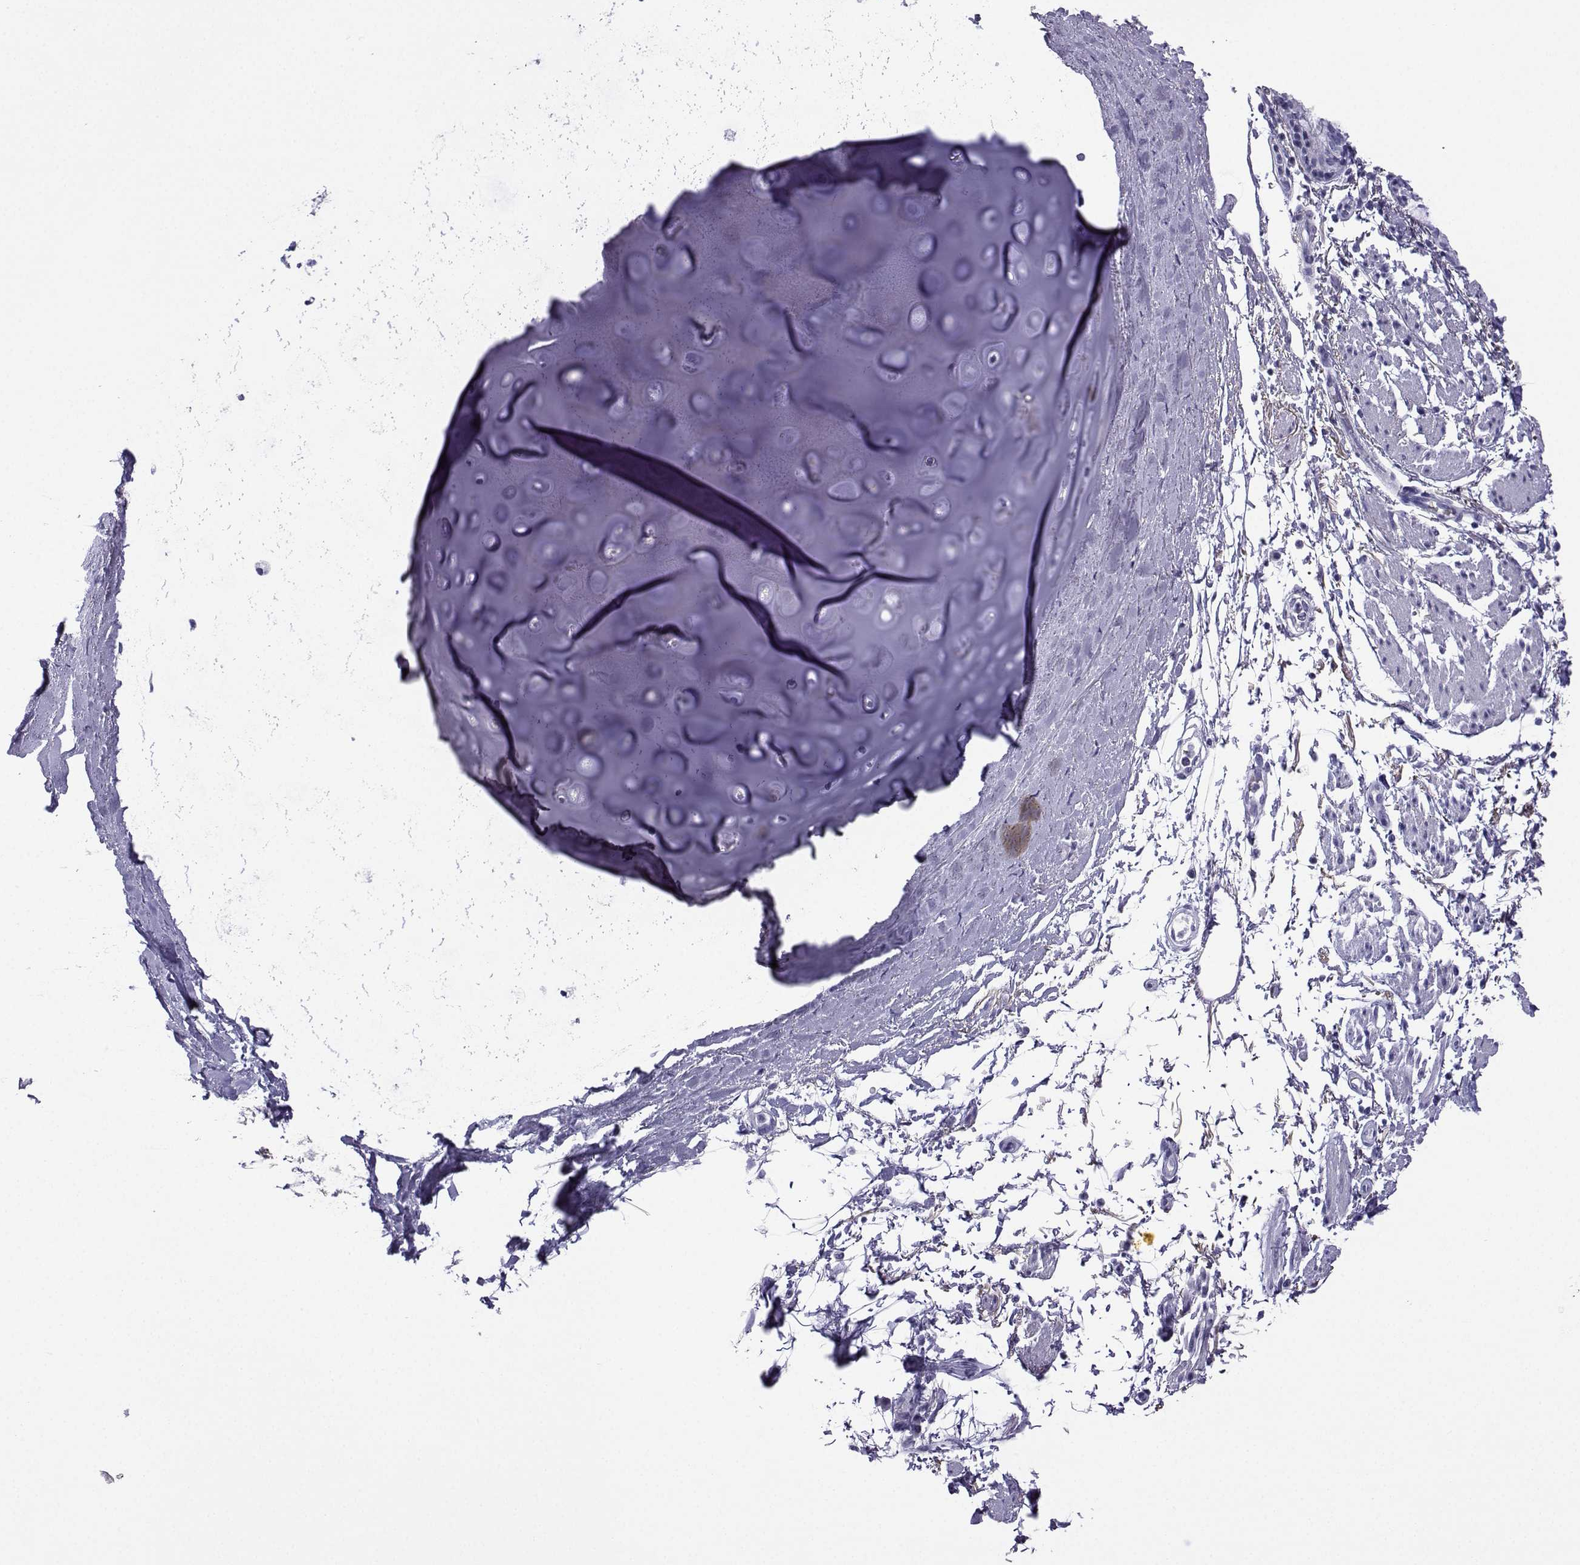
{"staining": {"intensity": "negative", "quantity": "none", "location": "none"}, "tissue": "bronchus", "cell_type": "Respiratory epithelial cells", "image_type": "normal", "snomed": [{"axis": "morphology", "description": "Normal tissue, NOS"}, {"axis": "topography", "description": "Lymph node"}, {"axis": "topography", "description": "Bronchus"}], "caption": "The immunohistochemistry (IHC) micrograph has no significant positivity in respiratory epithelial cells of bronchus. (DAB immunohistochemistry (IHC), high magnification).", "gene": "TRIM46", "patient": {"sex": "female", "age": 70}}